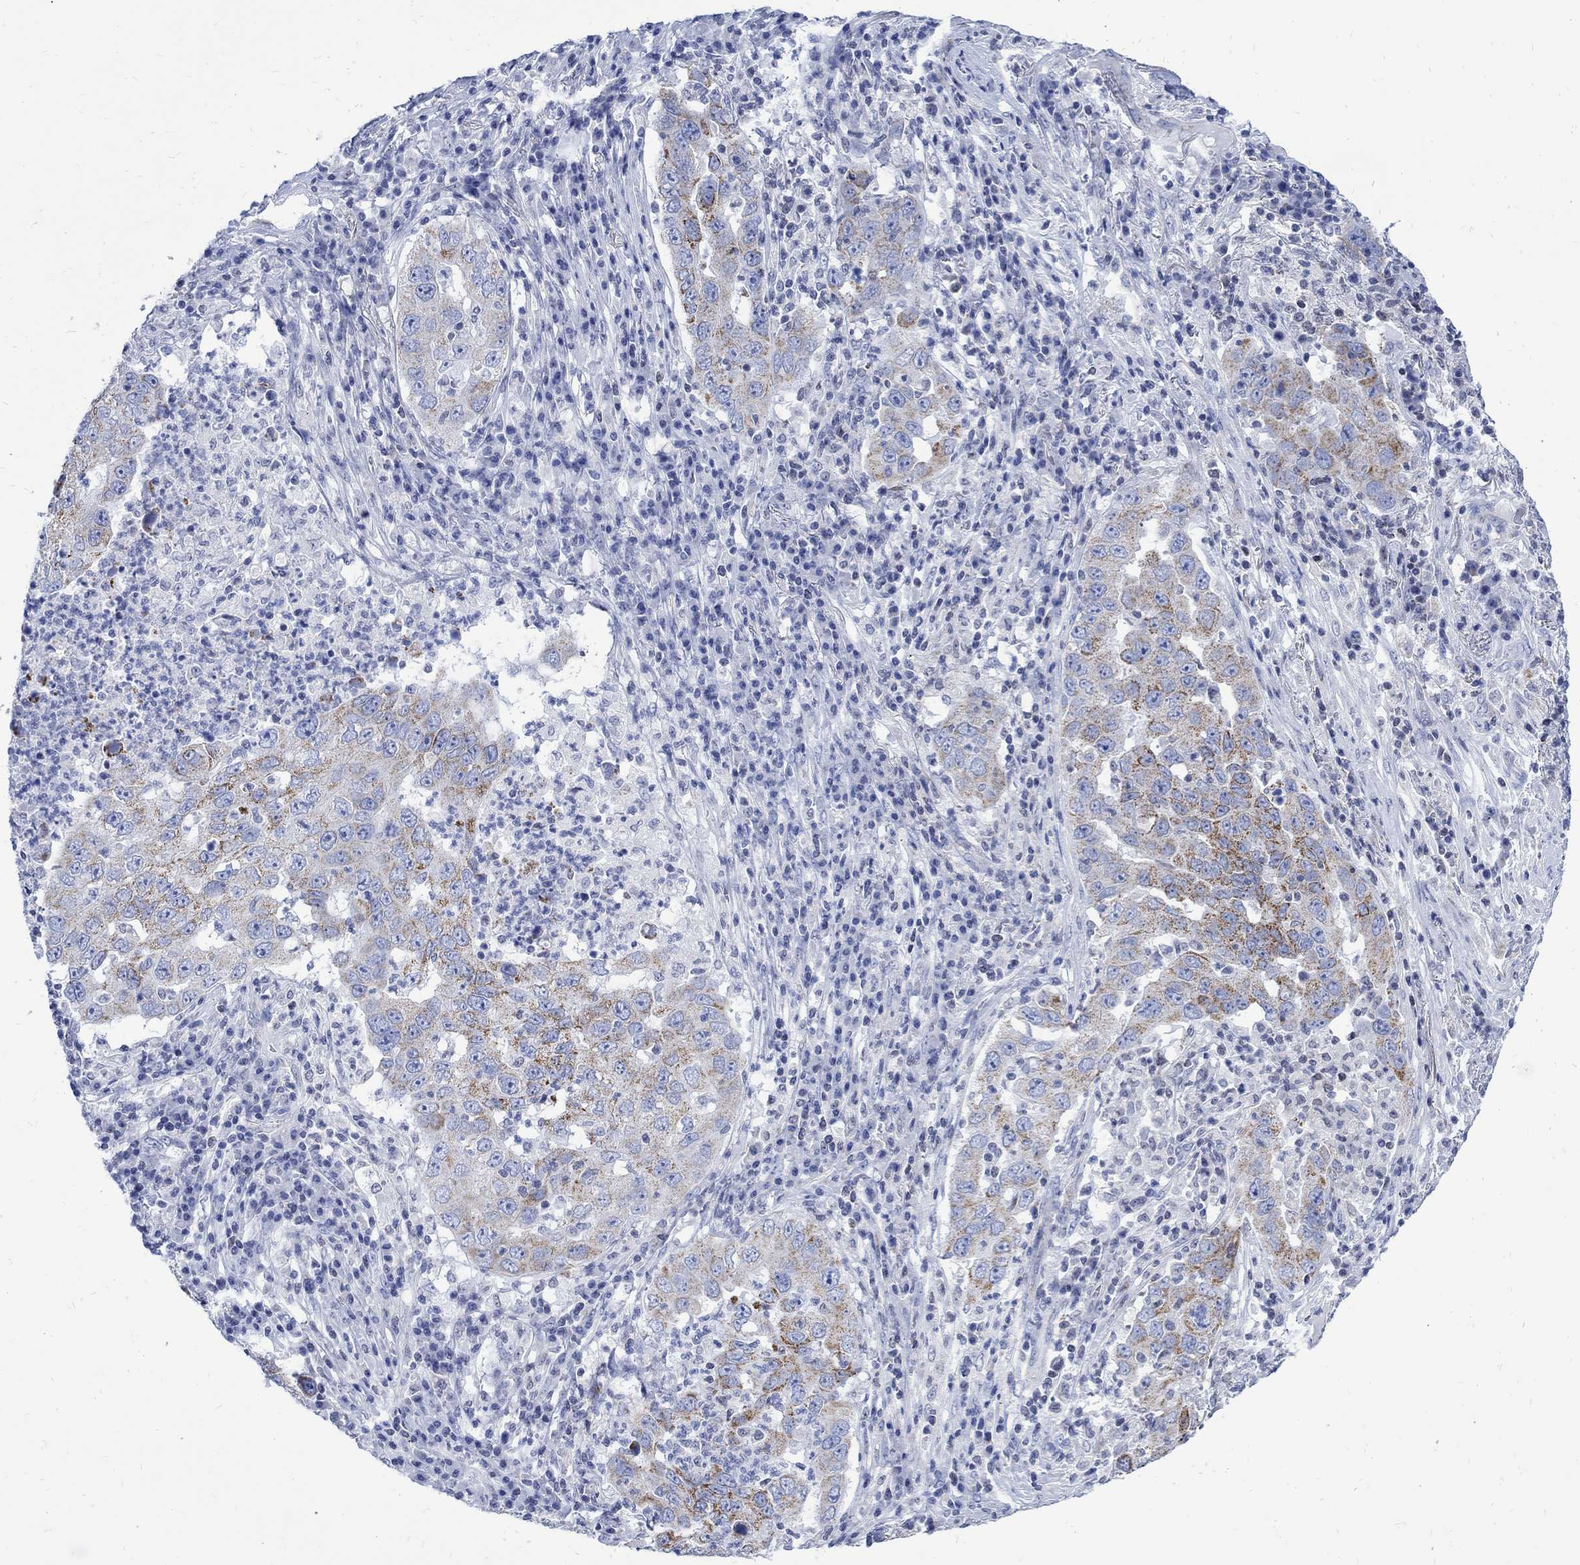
{"staining": {"intensity": "strong", "quantity": "<25%", "location": "cytoplasmic/membranous"}, "tissue": "lung cancer", "cell_type": "Tumor cells", "image_type": "cancer", "snomed": [{"axis": "morphology", "description": "Adenocarcinoma, NOS"}, {"axis": "topography", "description": "Lung"}], "caption": "Human lung cancer stained for a protein (brown) displays strong cytoplasmic/membranous positive expression in about <25% of tumor cells.", "gene": "CPLX2", "patient": {"sex": "male", "age": 73}}